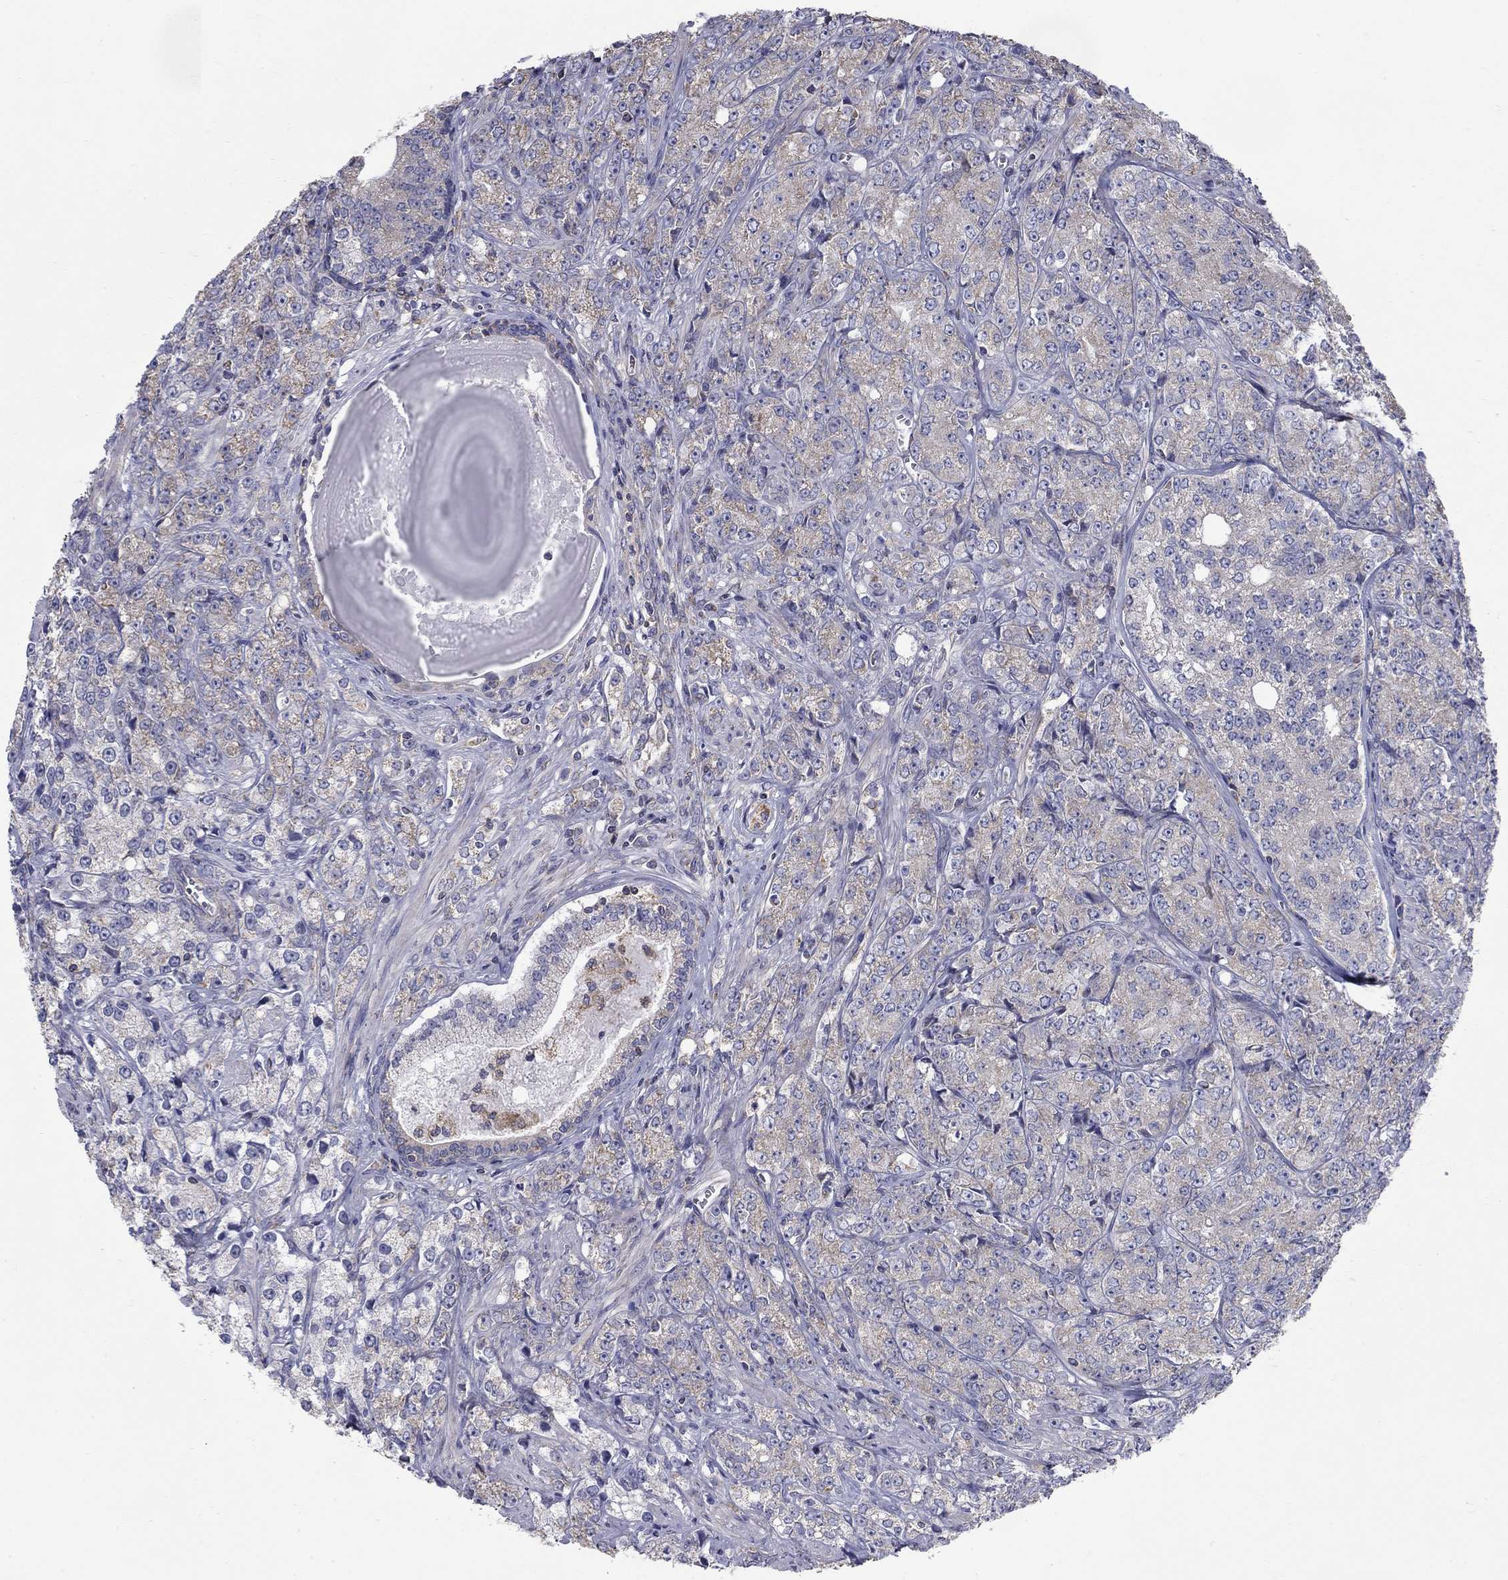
{"staining": {"intensity": "weak", "quantity": "<25%", "location": "cytoplasmic/membranous"}, "tissue": "prostate cancer", "cell_type": "Tumor cells", "image_type": "cancer", "snomed": [{"axis": "morphology", "description": "Adenocarcinoma, NOS"}, {"axis": "topography", "description": "Prostate and seminal vesicle, NOS"}, {"axis": "topography", "description": "Prostate"}], "caption": "Tumor cells show no significant expression in prostate adenocarcinoma.", "gene": "NME5", "patient": {"sex": "male", "age": 68}}